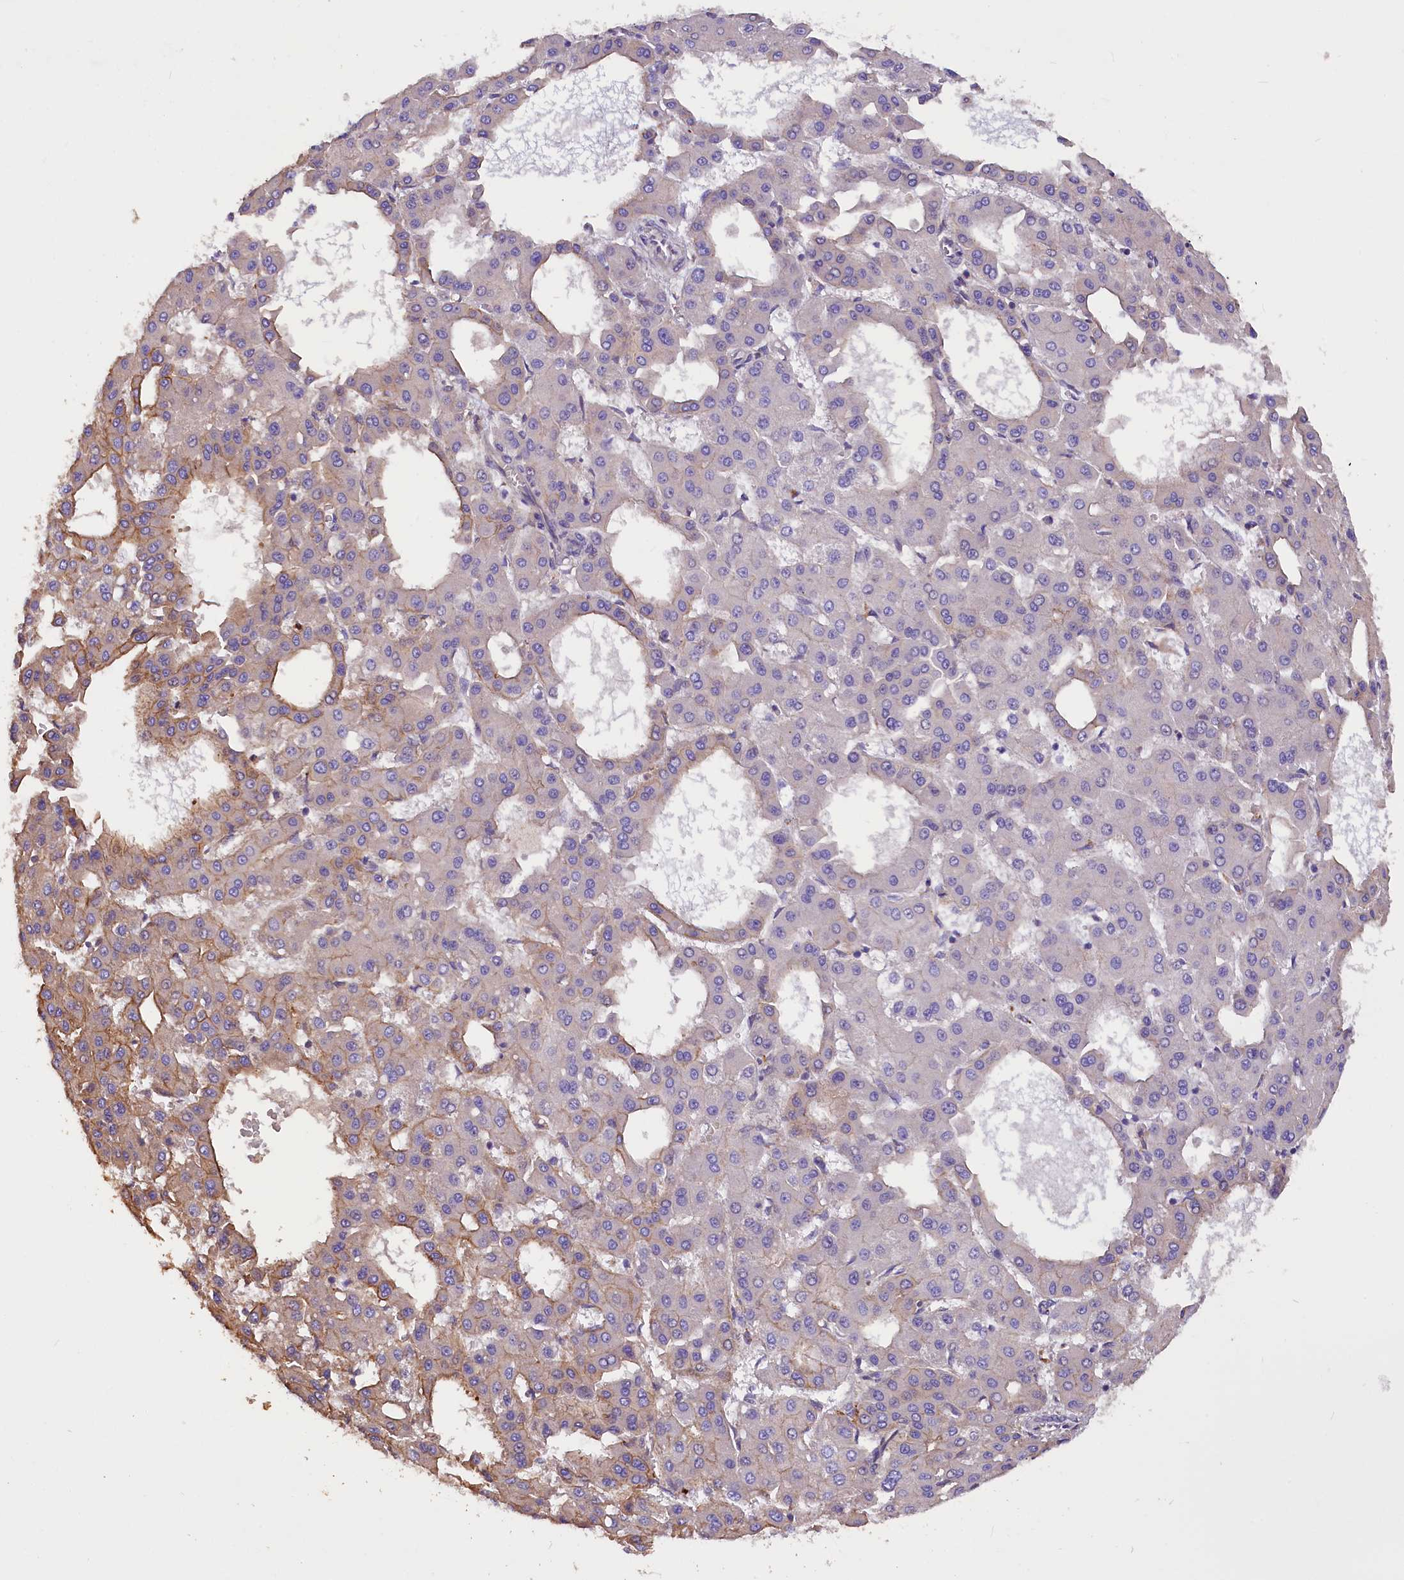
{"staining": {"intensity": "moderate", "quantity": "<25%", "location": "cytoplasmic/membranous"}, "tissue": "liver cancer", "cell_type": "Tumor cells", "image_type": "cancer", "snomed": [{"axis": "morphology", "description": "Carcinoma, Hepatocellular, NOS"}, {"axis": "topography", "description": "Liver"}], "caption": "Hepatocellular carcinoma (liver) tissue demonstrates moderate cytoplasmic/membranous expression in about <25% of tumor cells", "gene": "ERMARD", "patient": {"sex": "male", "age": 47}}